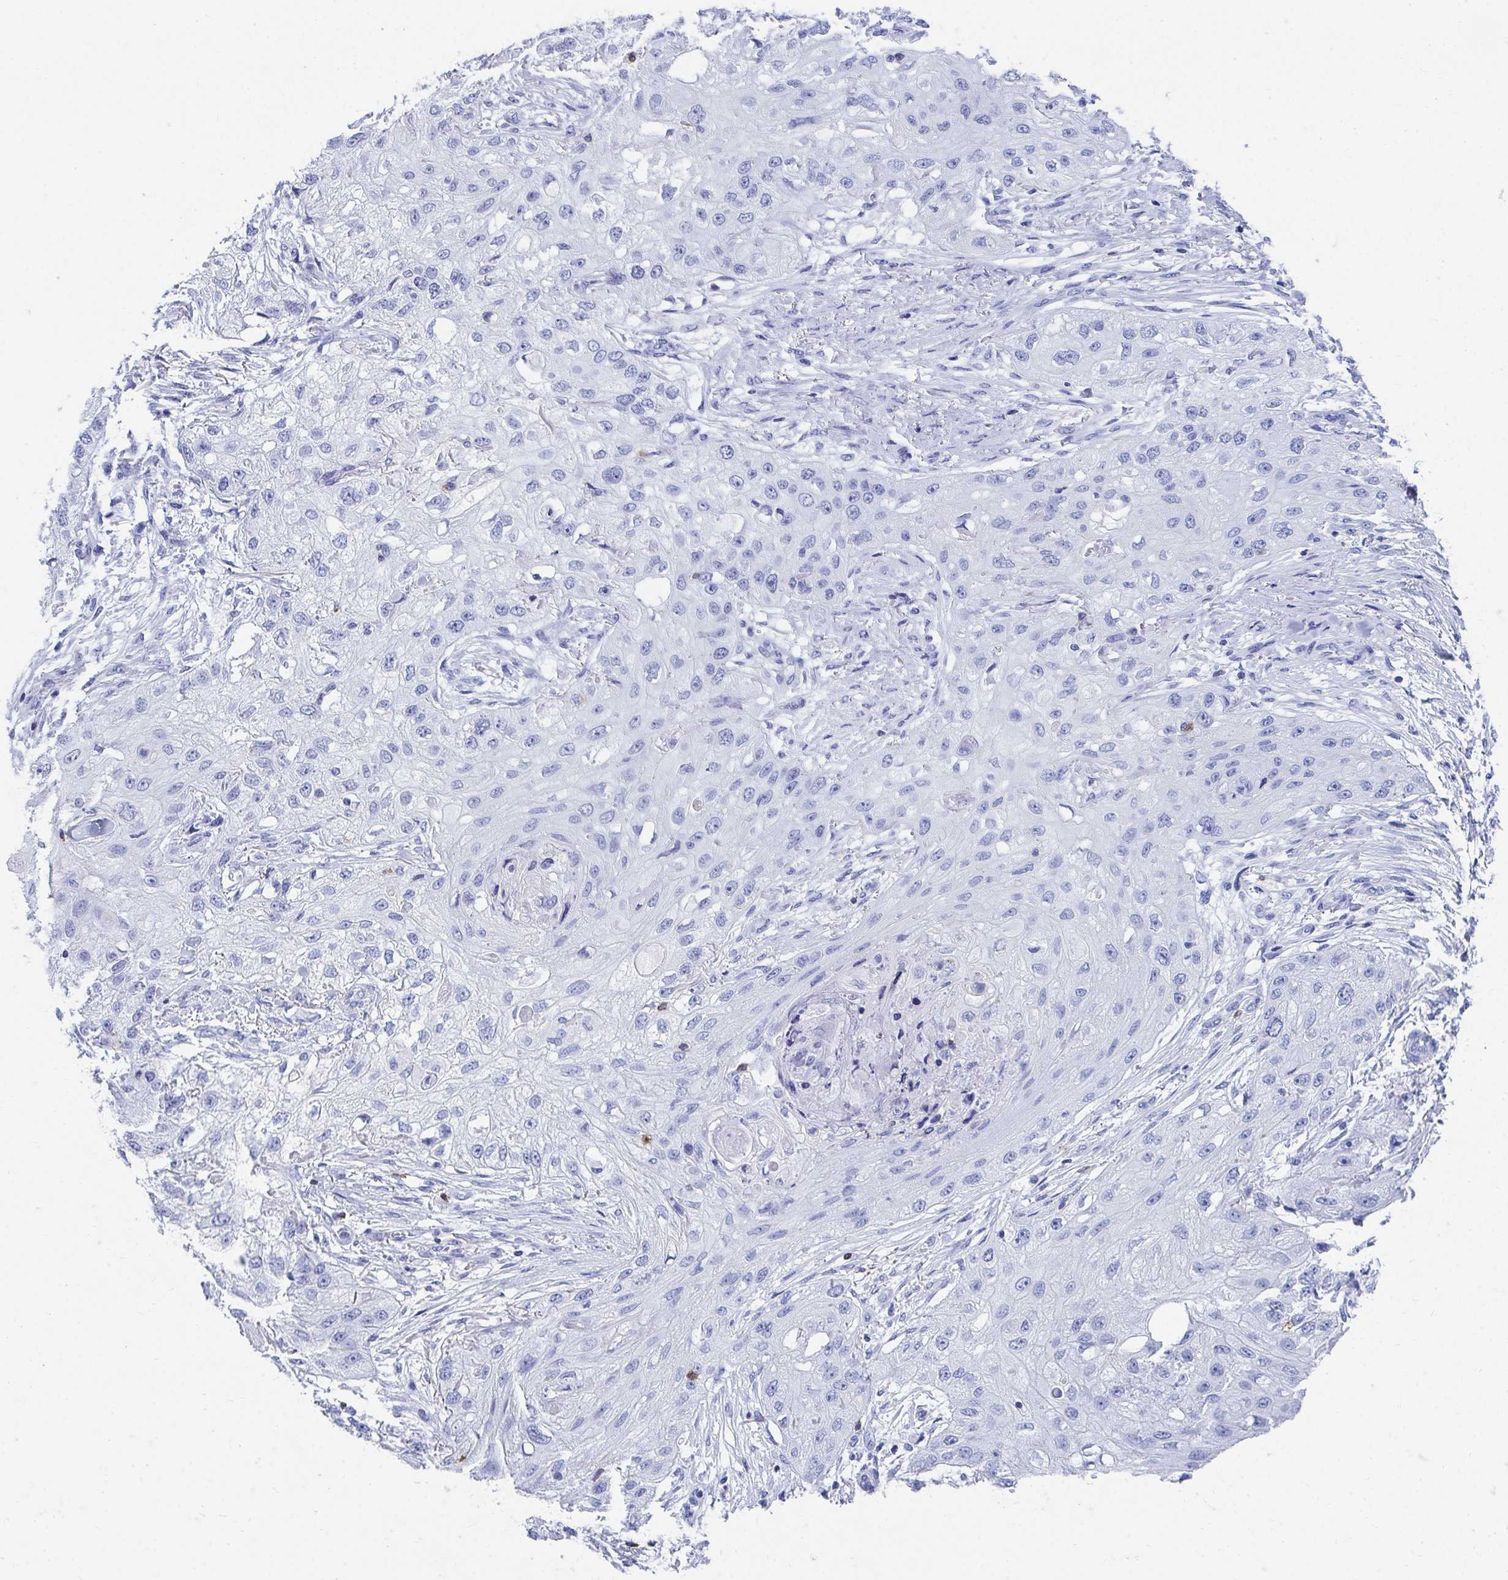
{"staining": {"intensity": "negative", "quantity": "none", "location": "none"}, "tissue": "skin cancer", "cell_type": "Tumor cells", "image_type": "cancer", "snomed": [{"axis": "morphology", "description": "Squamous cell carcinoma, NOS"}, {"axis": "topography", "description": "Skin"}, {"axis": "topography", "description": "Vulva"}], "caption": "Tumor cells are negative for protein expression in human squamous cell carcinoma (skin). The staining was performed using DAB to visualize the protein expression in brown, while the nuclei were stained in blue with hematoxylin (Magnification: 20x).", "gene": "CD7", "patient": {"sex": "female", "age": 86}}